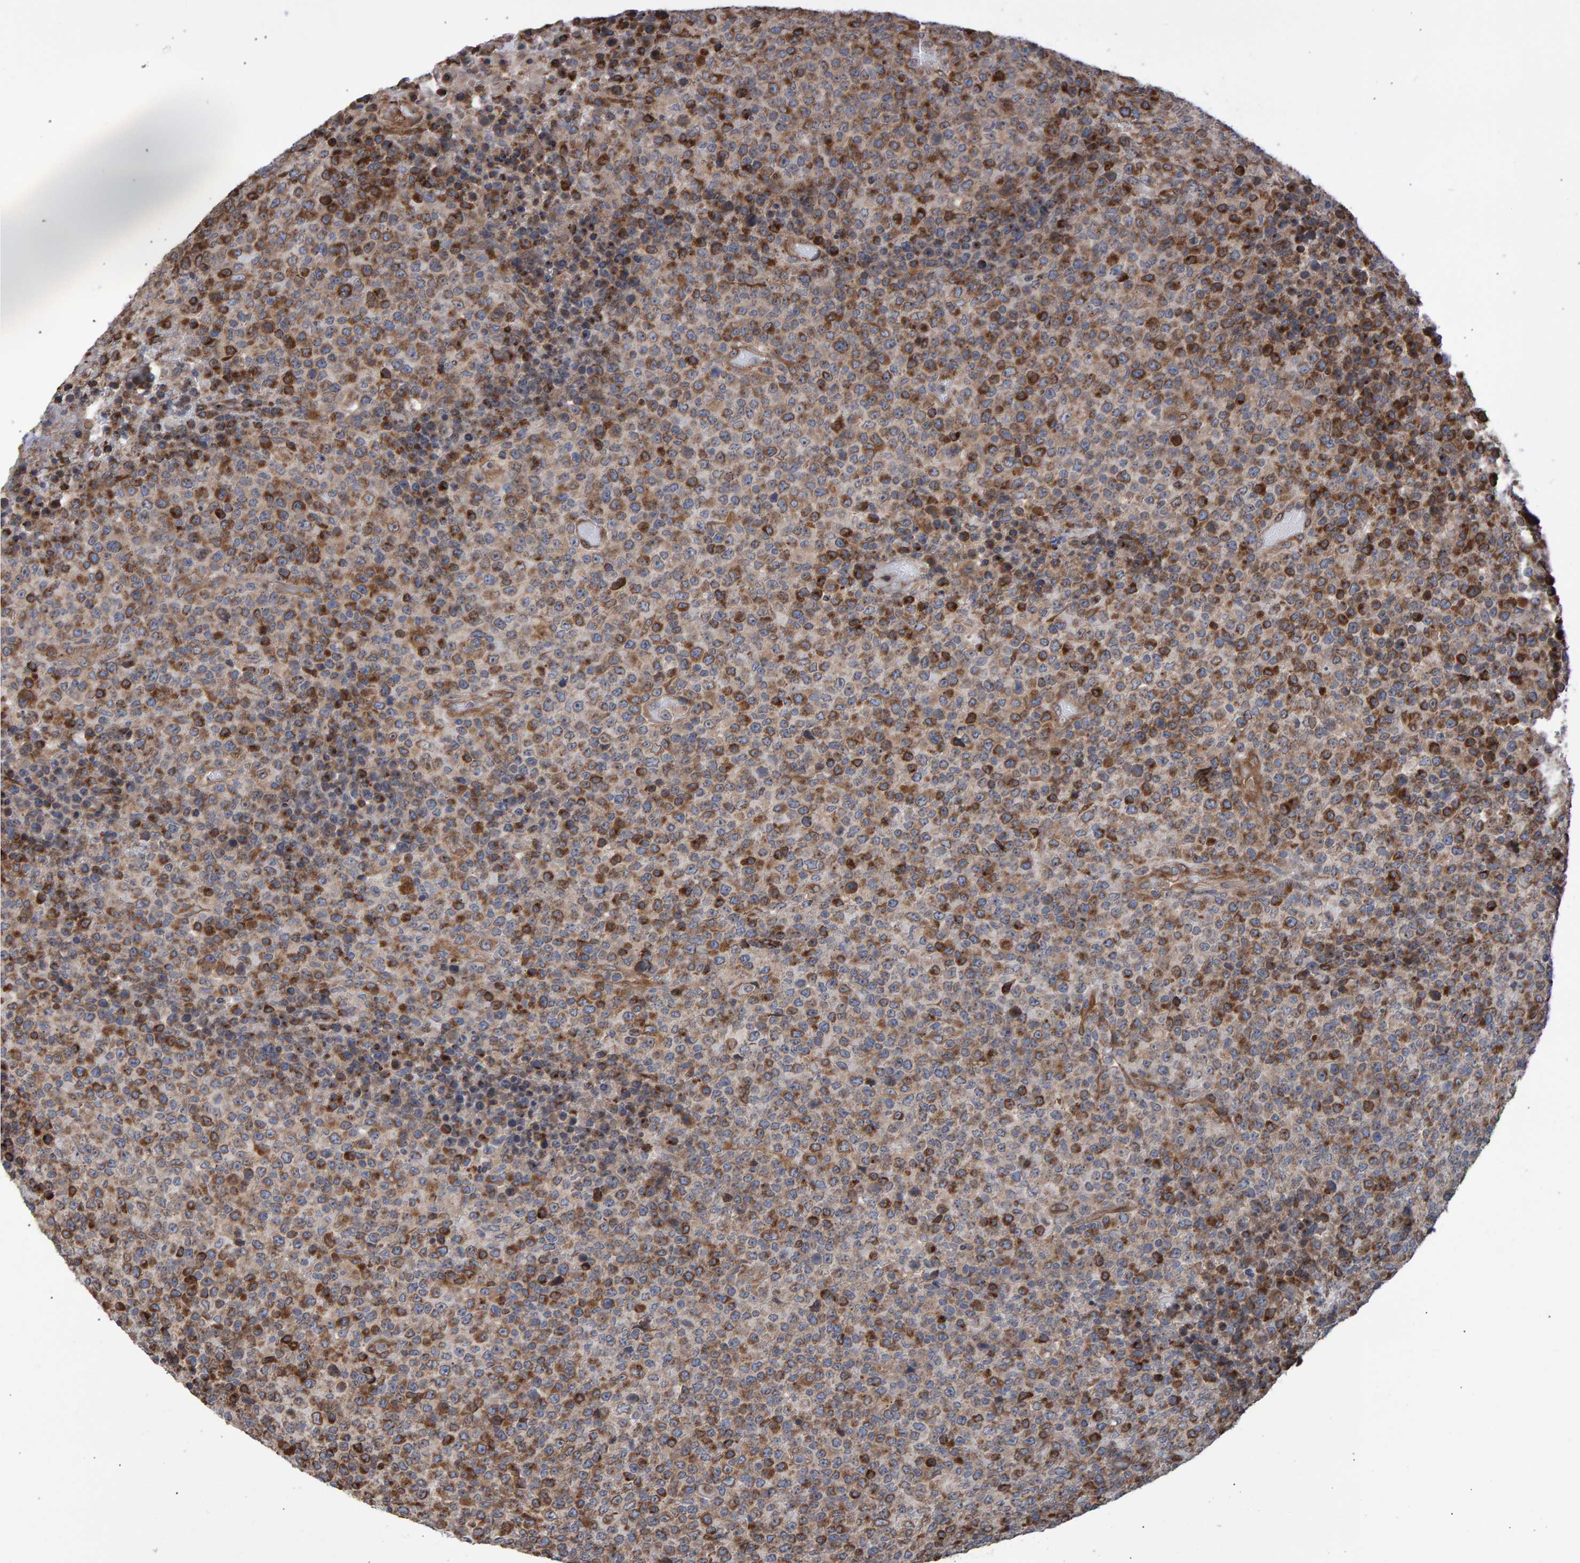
{"staining": {"intensity": "moderate", "quantity": ">75%", "location": "cytoplasmic/membranous"}, "tissue": "lymphoma", "cell_type": "Tumor cells", "image_type": "cancer", "snomed": [{"axis": "morphology", "description": "Malignant lymphoma, non-Hodgkin's type, High grade"}, {"axis": "topography", "description": "Lymph node"}], "caption": "Lymphoma stained with a brown dye displays moderate cytoplasmic/membranous positive staining in approximately >75% of tumor cells.", "gene": "FAM117A", "patient": {"sex": "male", "age": 13}}